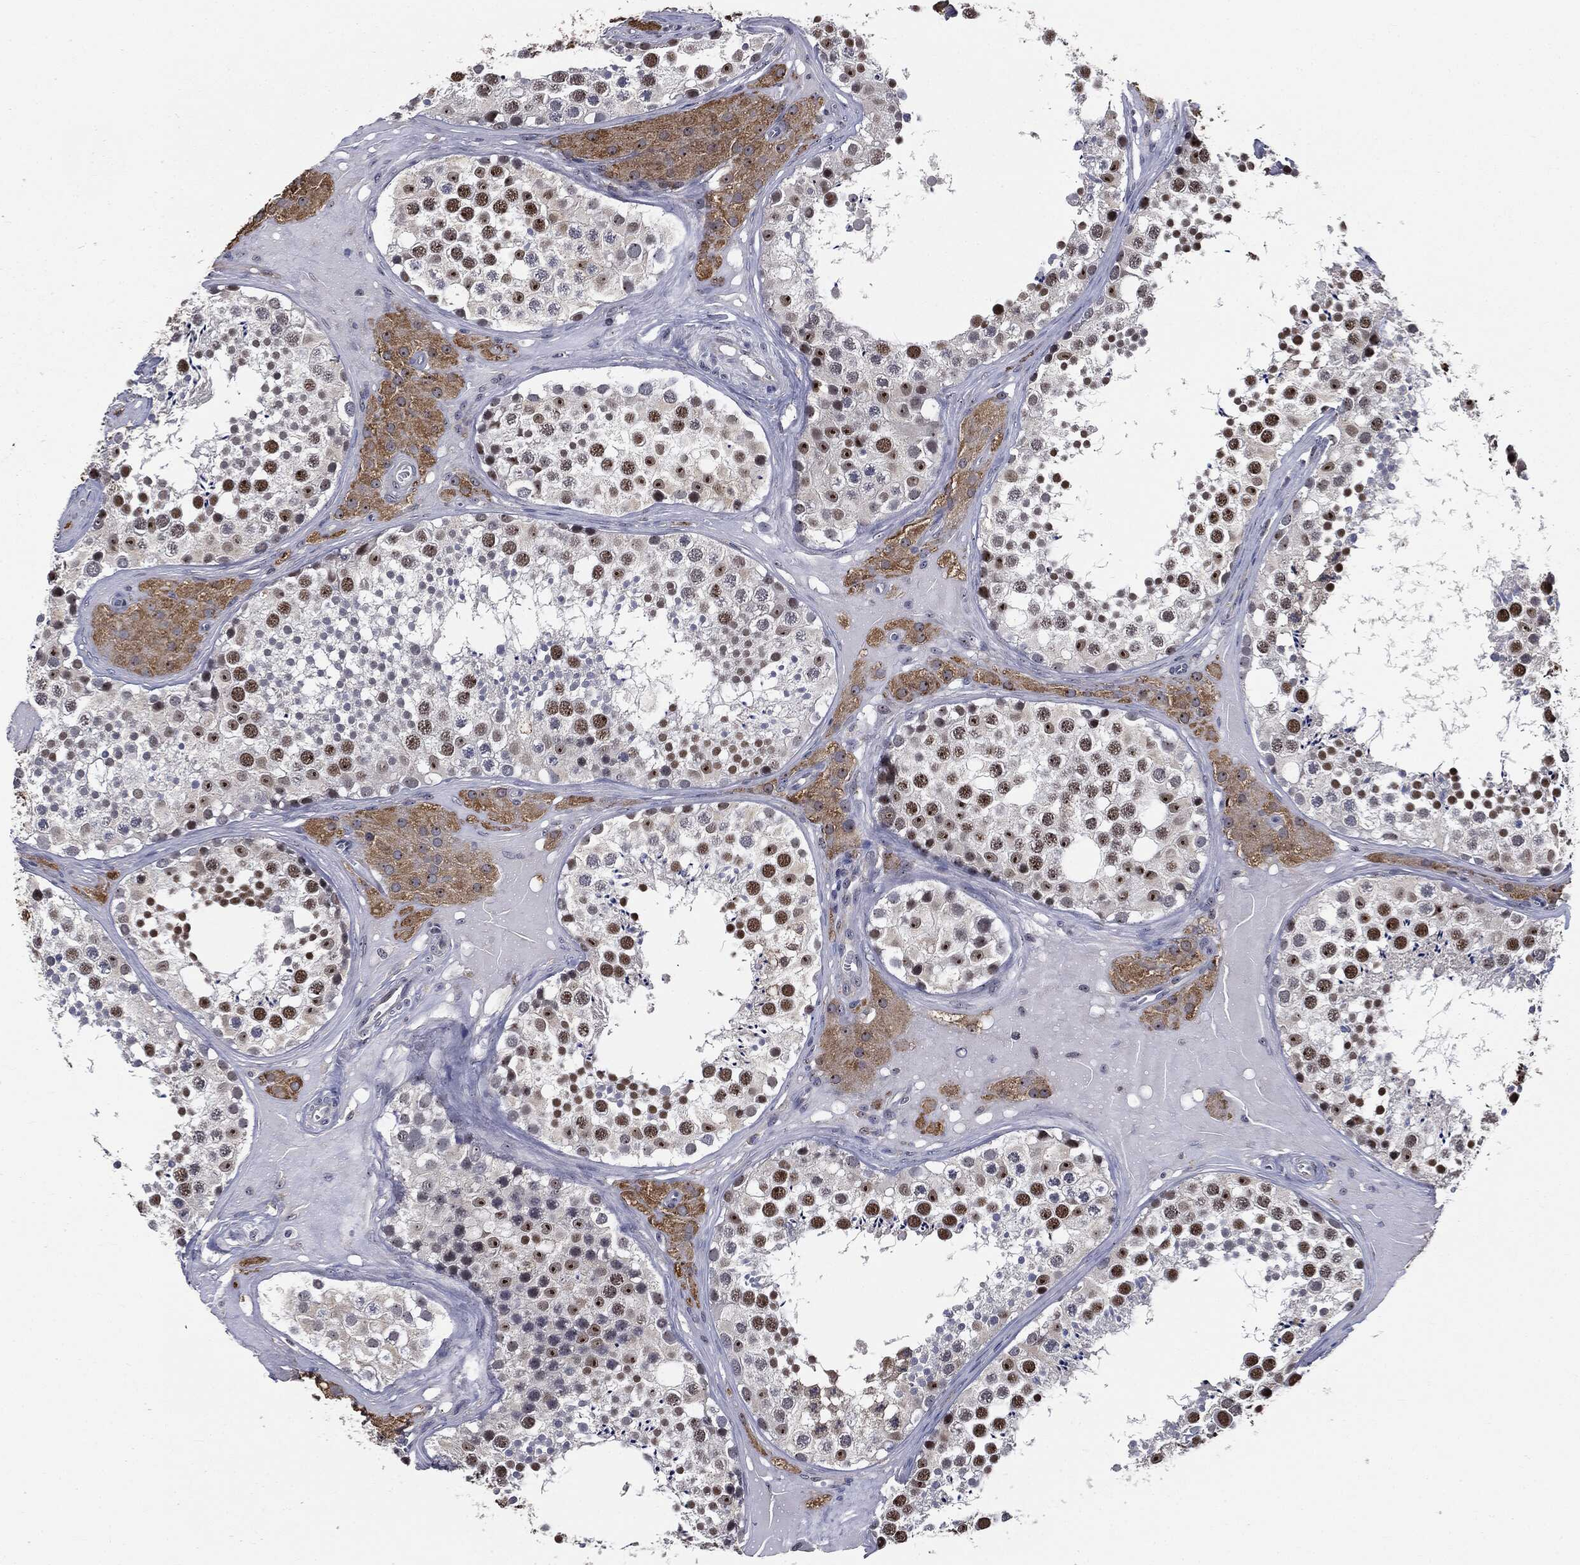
{"staining": {"intensity": "strong", "quantity": "<25%", "location": "nuclear"}, "tissue": "testis", "cell_type": "Cells in seminiferous ducts", "image_type": "normal", "snomed": [{"axis": "morphology", "description": "Normal tissue, NOS"}, {"axis": "topography", "description": "Testis"}], "caption": "An immunohistochemistry (IHC) histopathology image of normal tissue is shown. Protein staining in brown highlights strong nuclear positivity in testis within cells in seminiferous ducts.", "gene": "TRMT1L", "patient": {"sex": "male", "age": 31}}